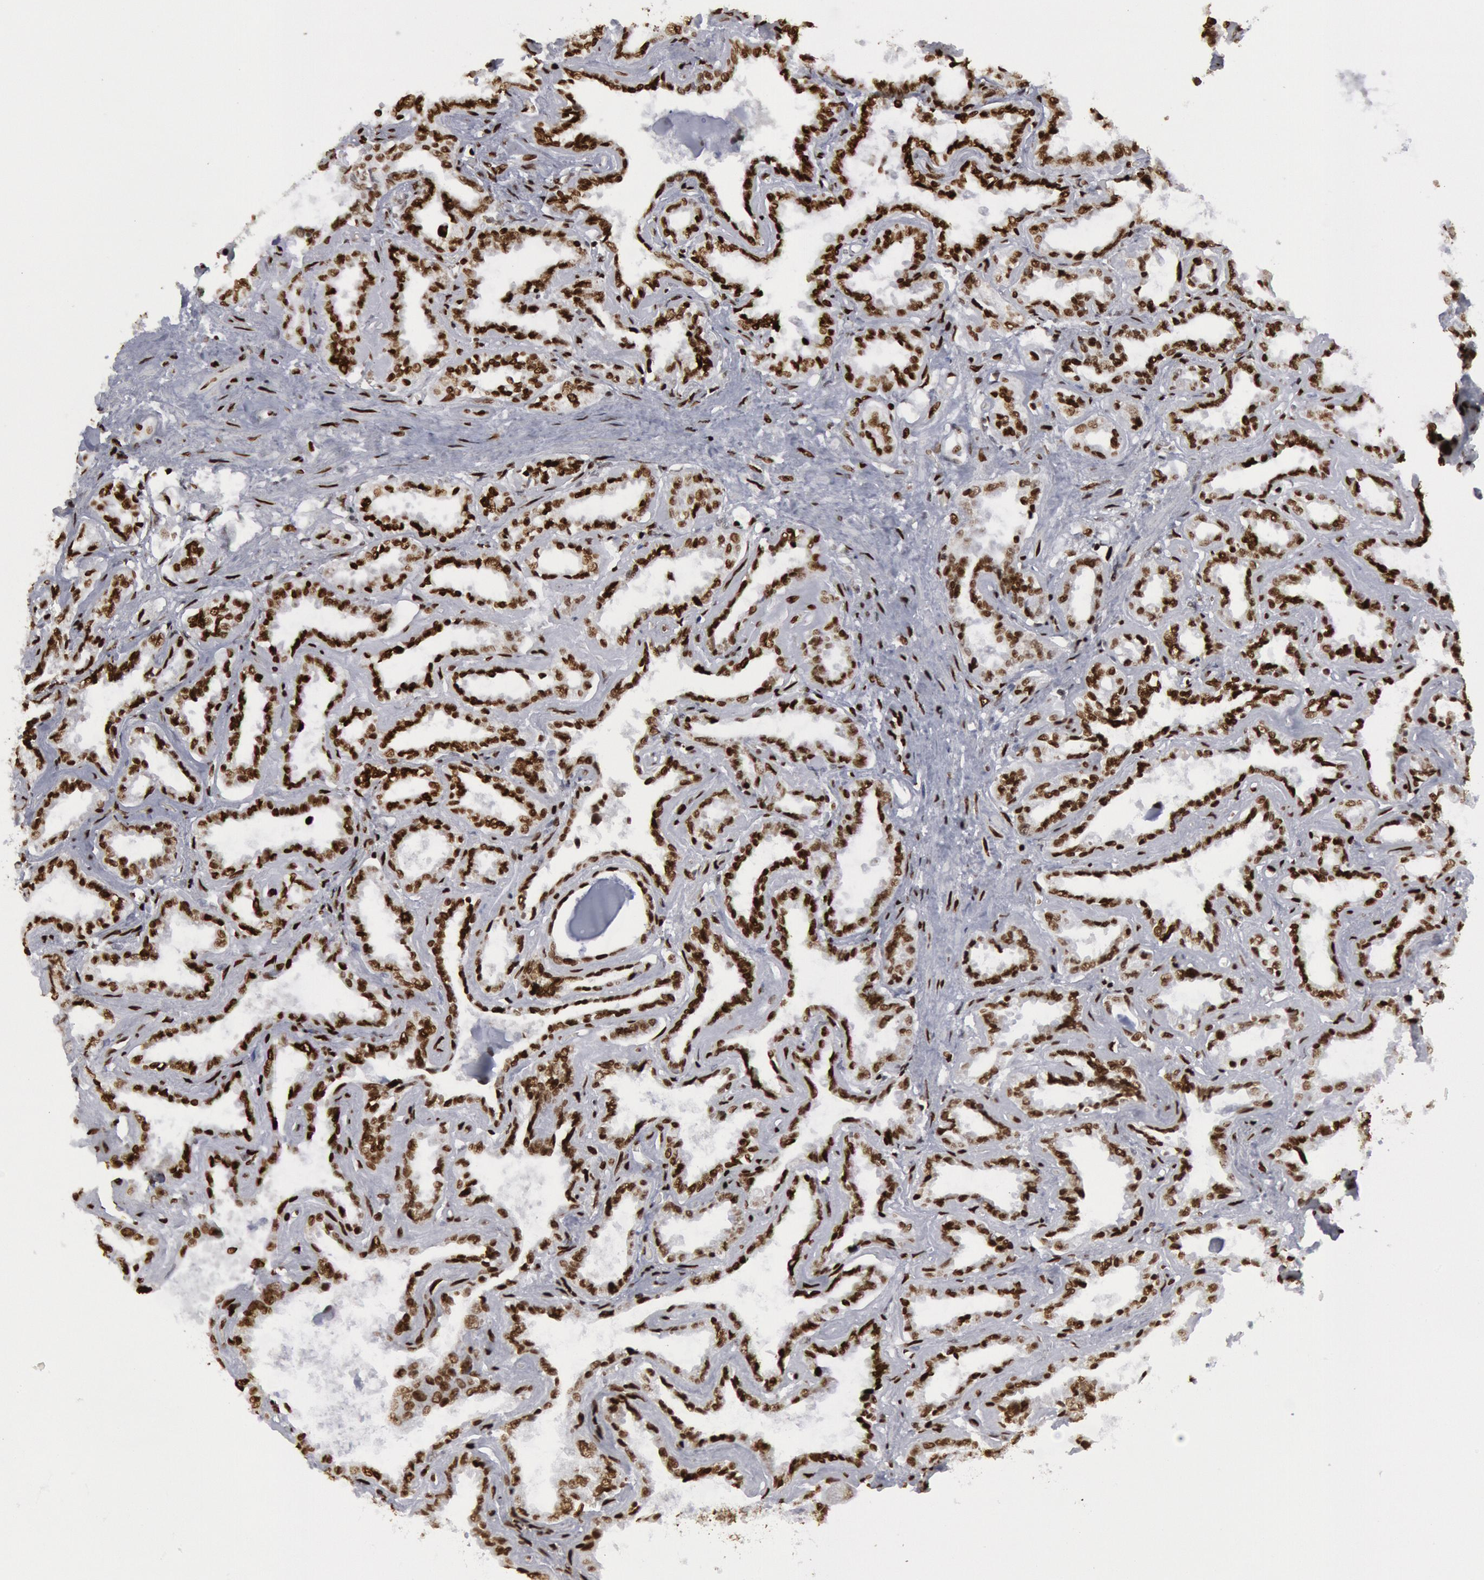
{"staining": {"intensity": "strong", "quantity": ">75%", "location": "nuclear"}, "tissue": "seminal vesicle", "cell_type": "Glandular cells", "image_type": "normal", "snomed": [{"axis": "morphology", "description": "Normal tissue, NOS"}, {"axis": "morphology", "description": "Inflammation, NOS"}, {"axis": "topography", "description": "Urinary bladder"}, {"axis": "topography", "description": "Prostate"}, {"axis": "topography", "description": "Seminal veicle"}], "caption": "Approximately >75% of glandular cells in benign seminal vesicle demonstrate strong nuclear protein expression as visualized by brown immunohistochemical staining.", "gene": "MECP2", "patient": {"sex": "male", "age": 82}}